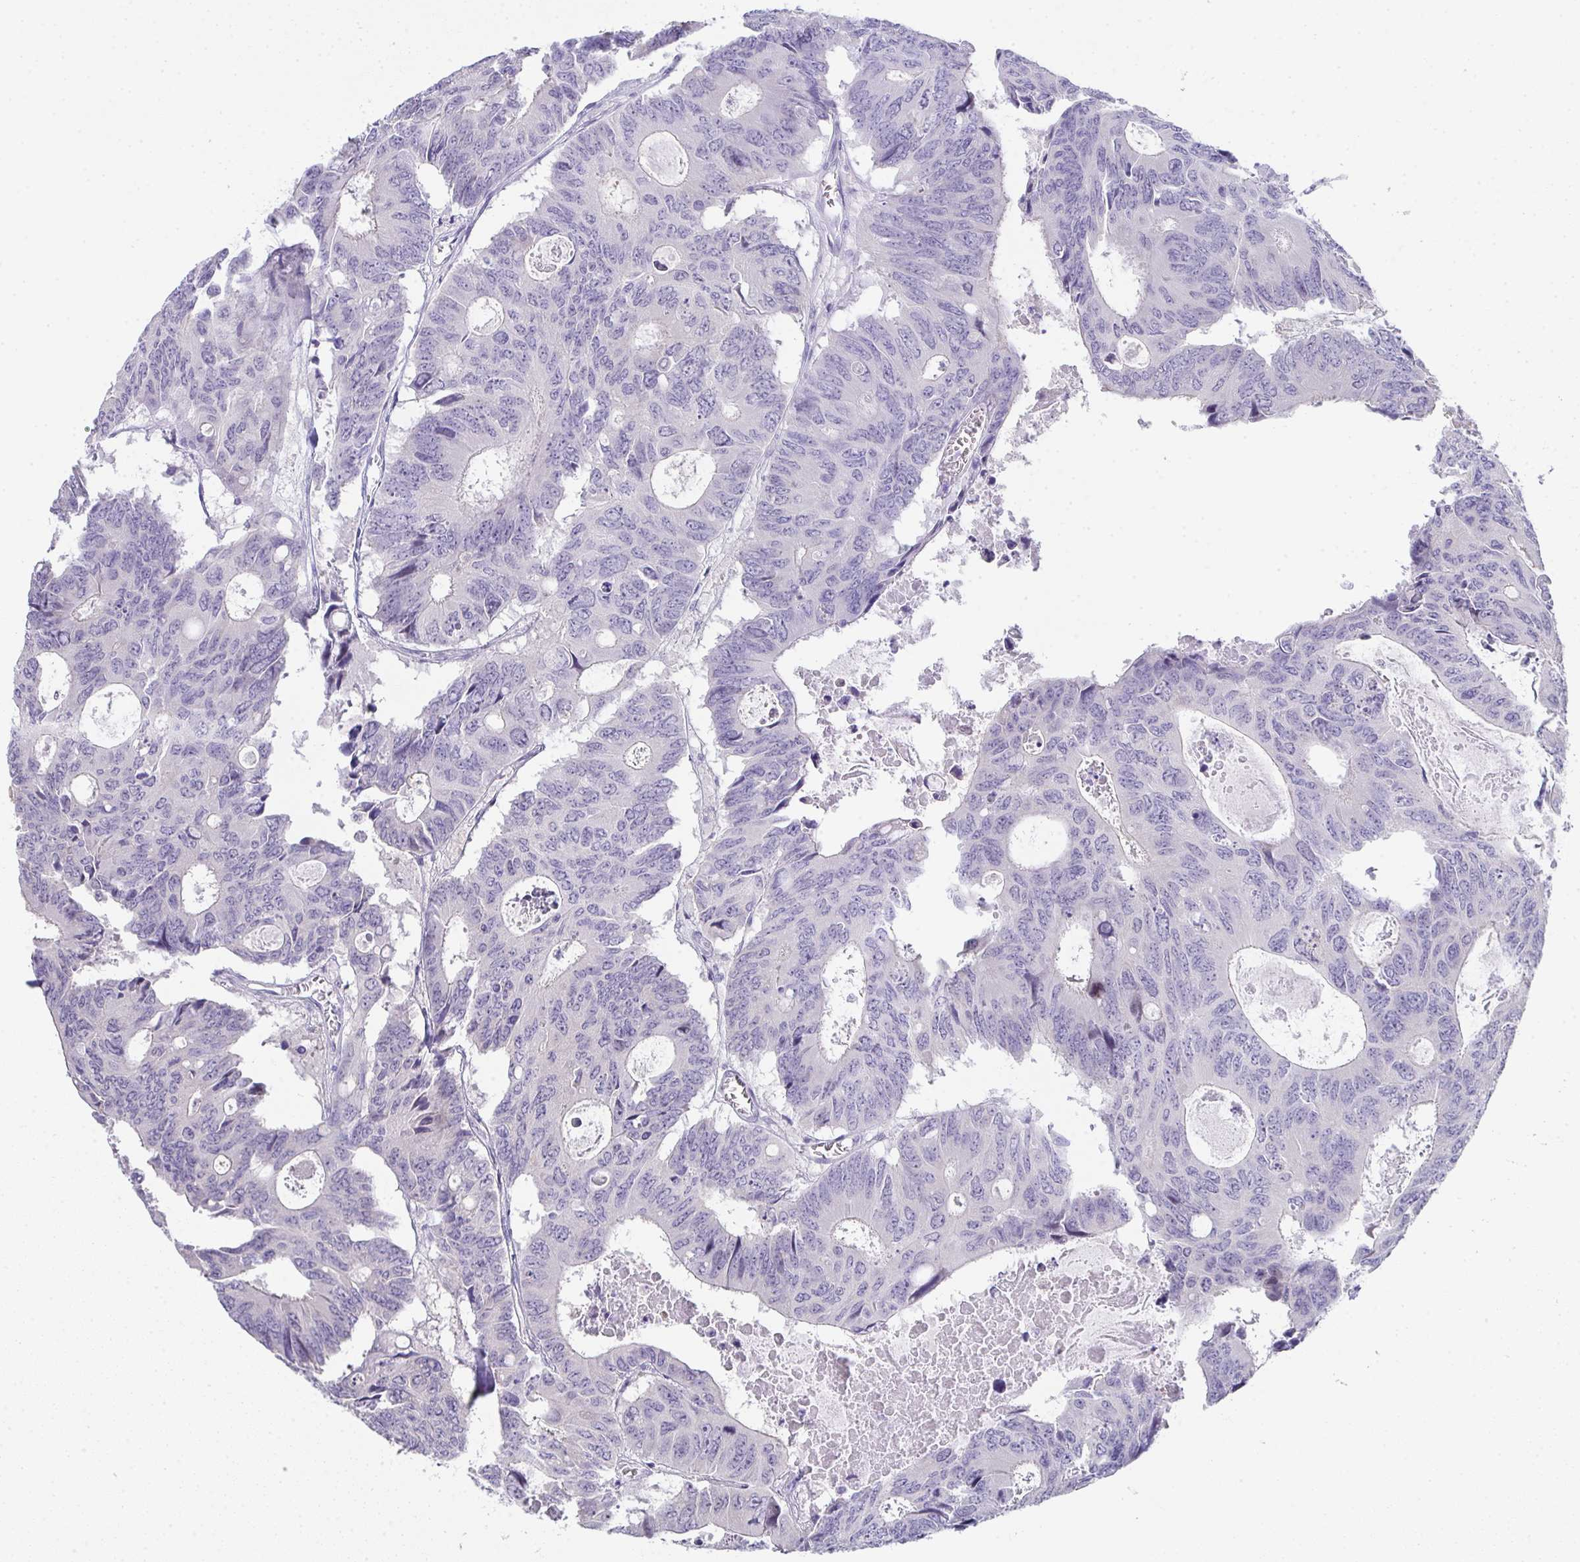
{"staining": {"intensity": "negative", "quantity": "none", "location": "none"}, "tissue": "colorectal cancer", "cell_type": "Tumor cells", "image_type": "cancer", "snomed": [{"axis": "morphology", "description": "Adenocarcinoma, NOS"}, {"axis": "topography", "description": "Rectum"}], "caption": "This photomicrograph is of adenocarcinoma (colorectal) stained with IHC to label a protein in brown with the nuclei are counter-stained blue. There is no positivity in tumor cells.", "gene": "GALNT16", "patient": {"sex": "male", "age": 76}}